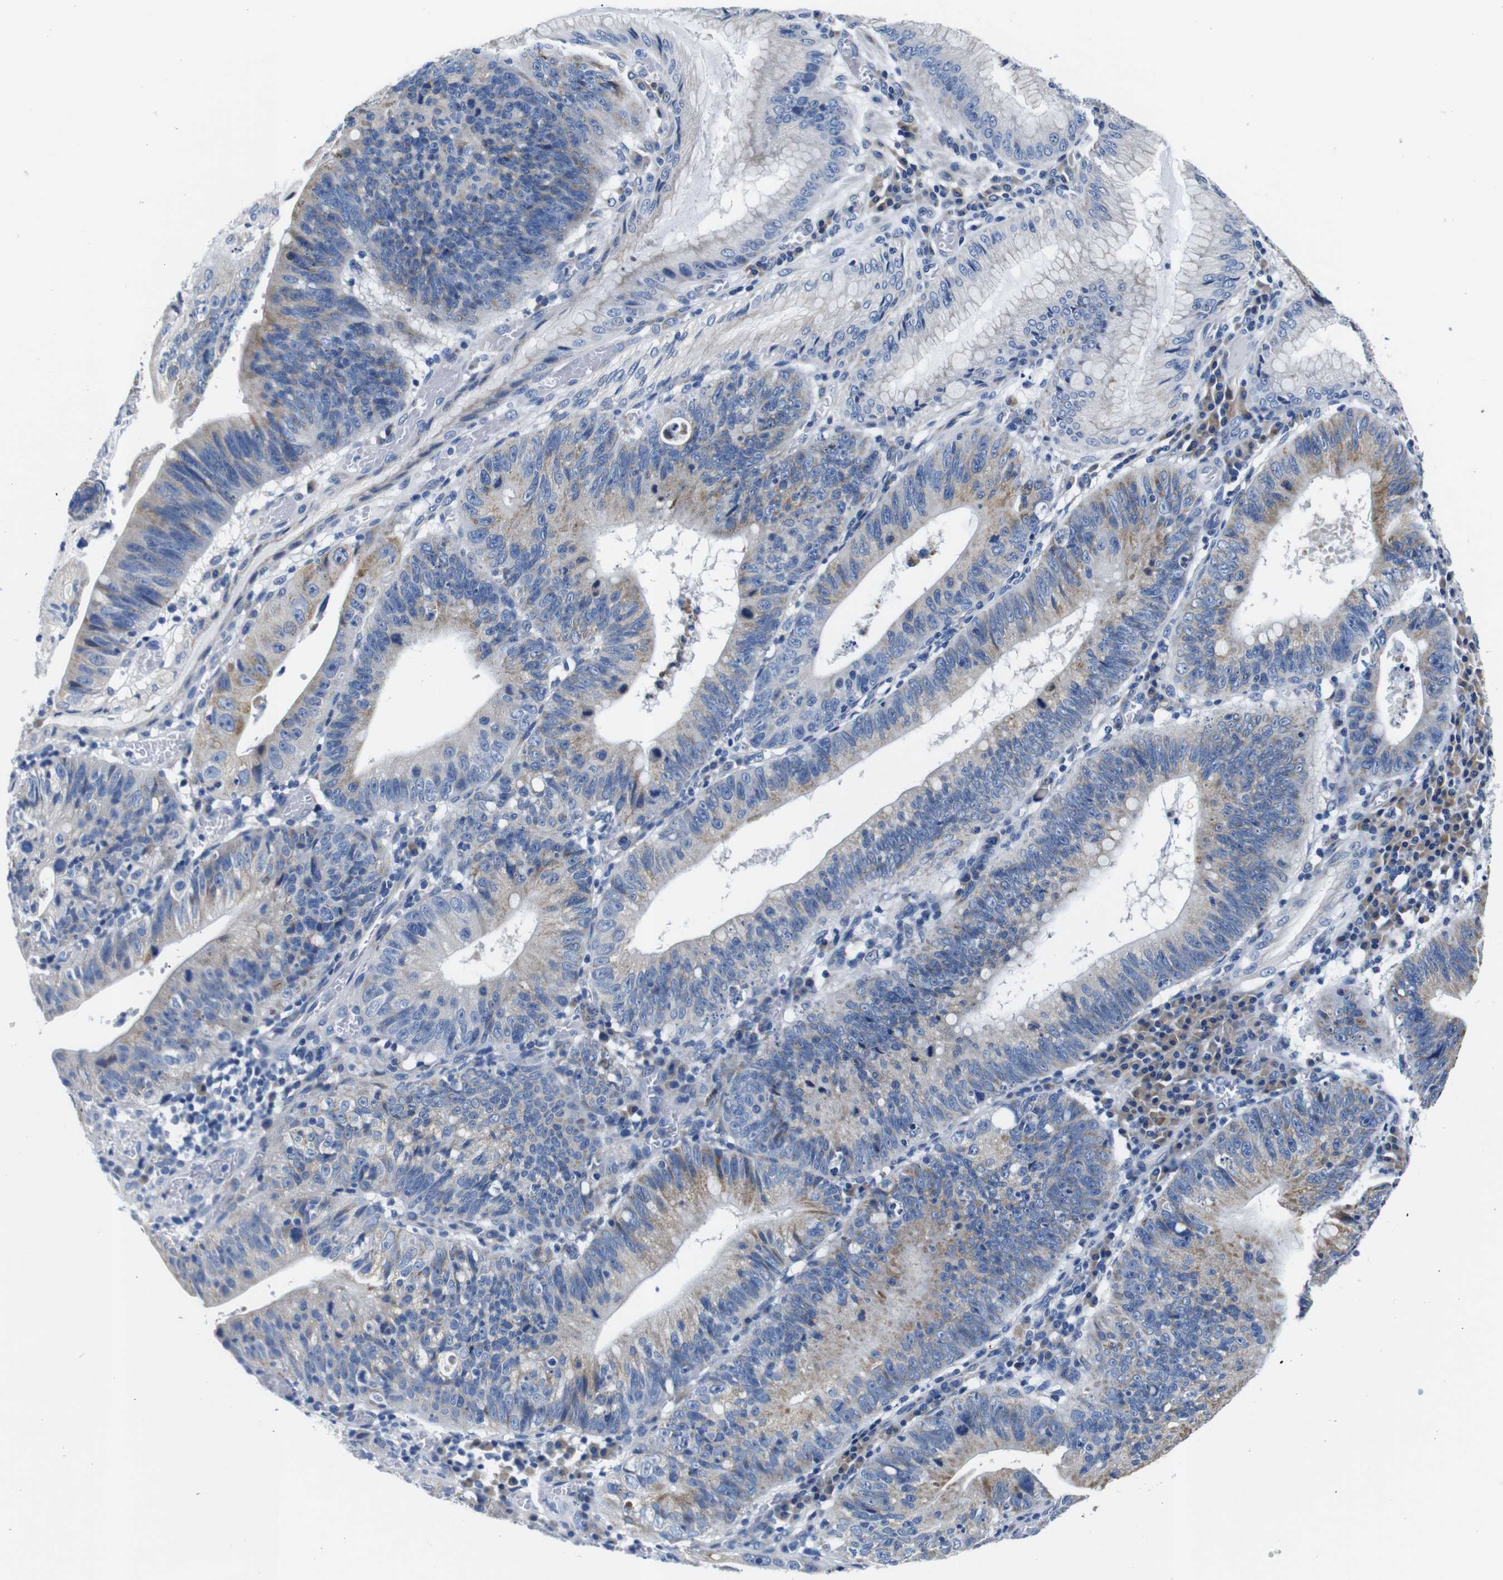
{"staining": {"intensity": "weak", "quantity": "25%-75%", "location": "cytoplasmic/membranous"}, "tissue": "stomach cancer", "cell_type": "Tumor cells", "image_type": "cancer", "snomed": [{"axis": "morphology", "description": "Adenocarcinoma, NOS"}, {"axis": "topography", "description": "Stomach"}], "caption": "Immunohistochemical staining of human adenocarcinoma (stomach) displays low levels of weak cytoplasmic/membranous positivity in about 25%-75% of tumor cells. Nuclei are stained in blue.", "gene": "SNX19", "patient": {"sex": "male", "age": 59}}